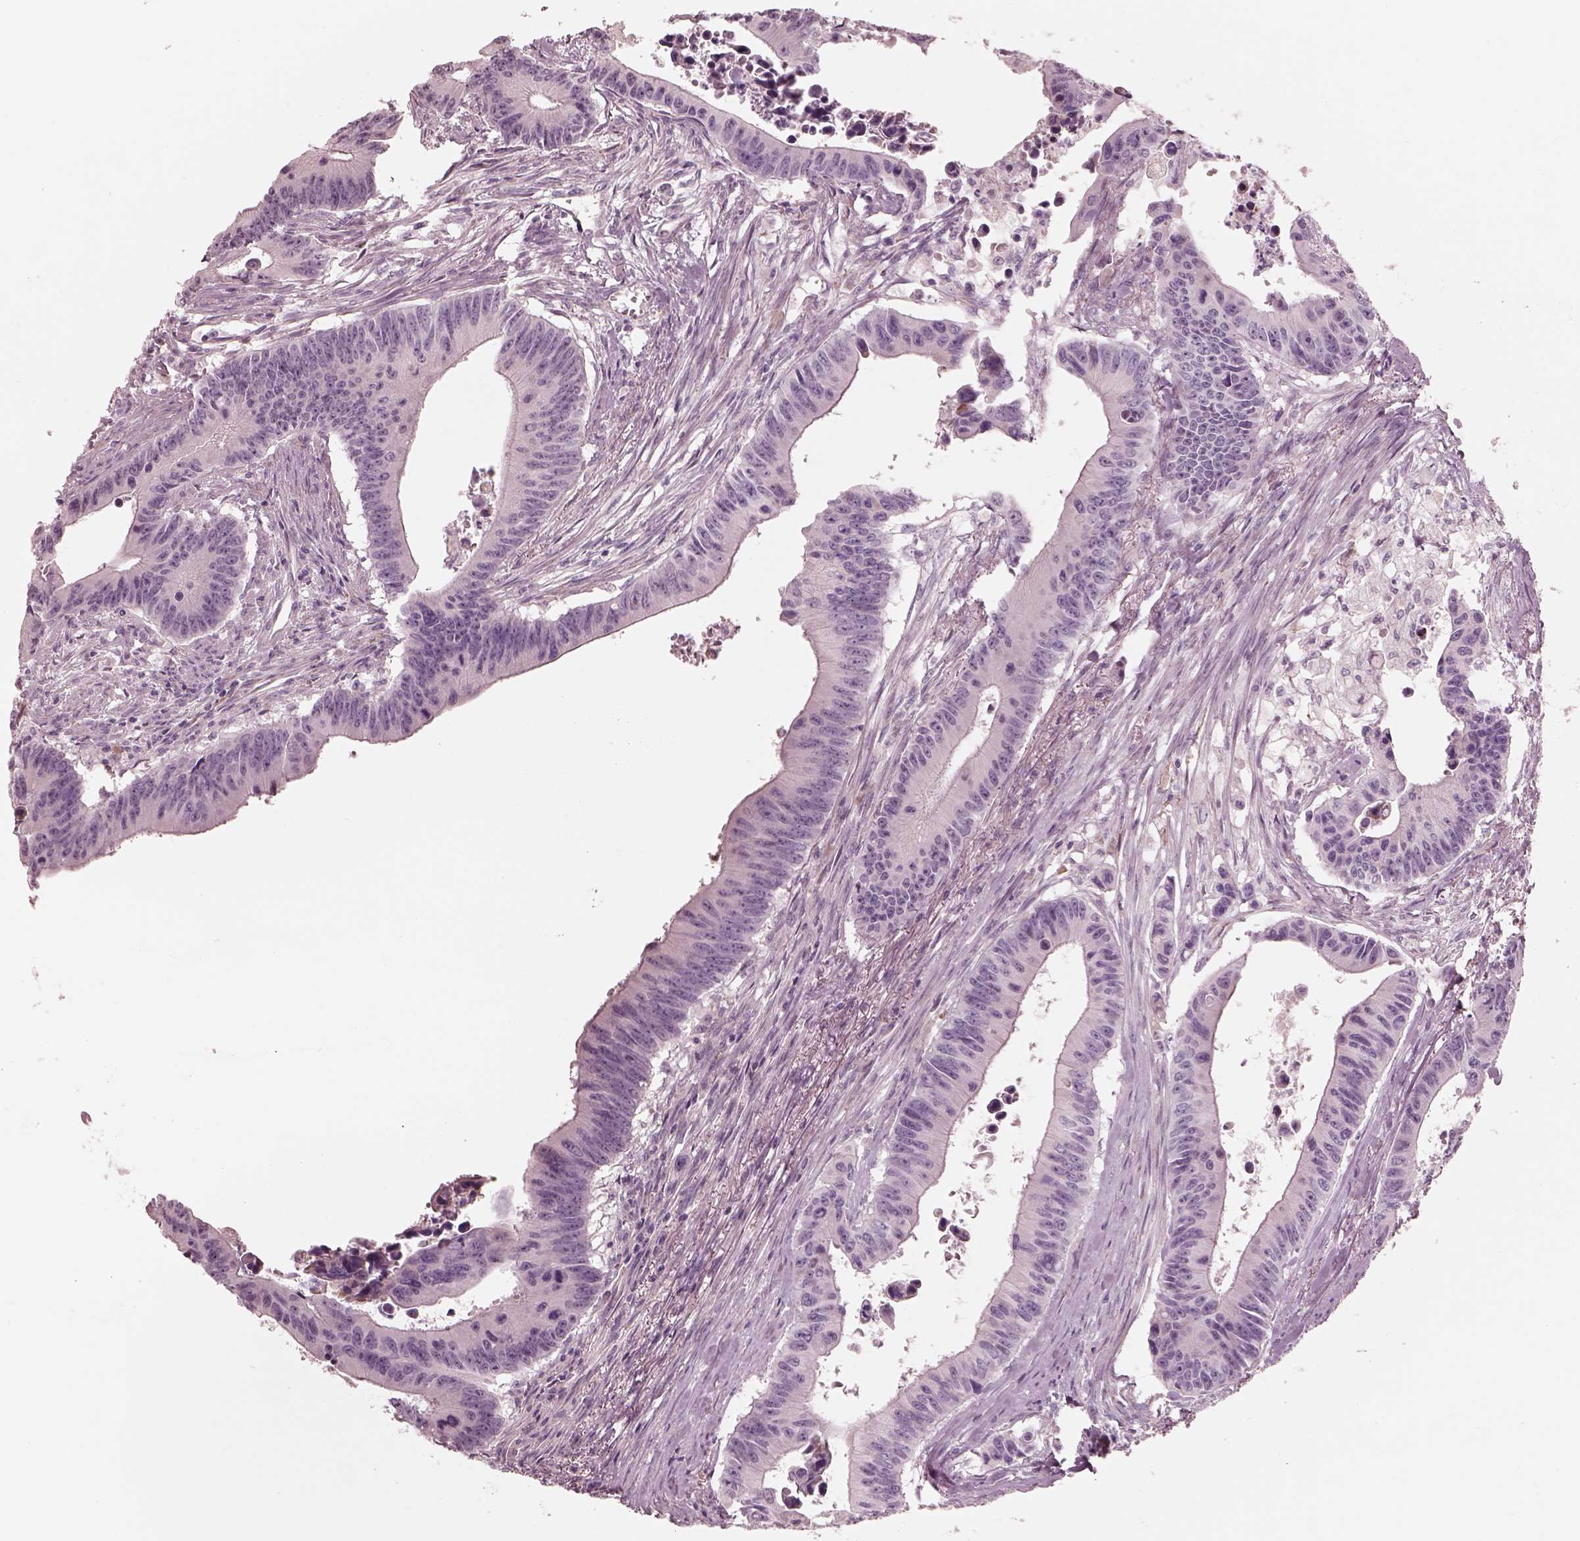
{"staining": {"intensity": "negative", "quantity": "none", "location": "none"}, "tissue": "colorectal cancer", "cell_type": "Tumor cells", "image_type": "cancer", "snomed": [{"axis": "morphology", "description": "Adenocarcinoma, NOS"}, {"axis": "topography", "description": "Colon"}], "caption": "Adenocarcinoma (colorectal) was stained to show a protein in brown. There is no significant staining in tumor cells.", "gene": "CADM2", "patient": {"sex": "female", "age": 87}}